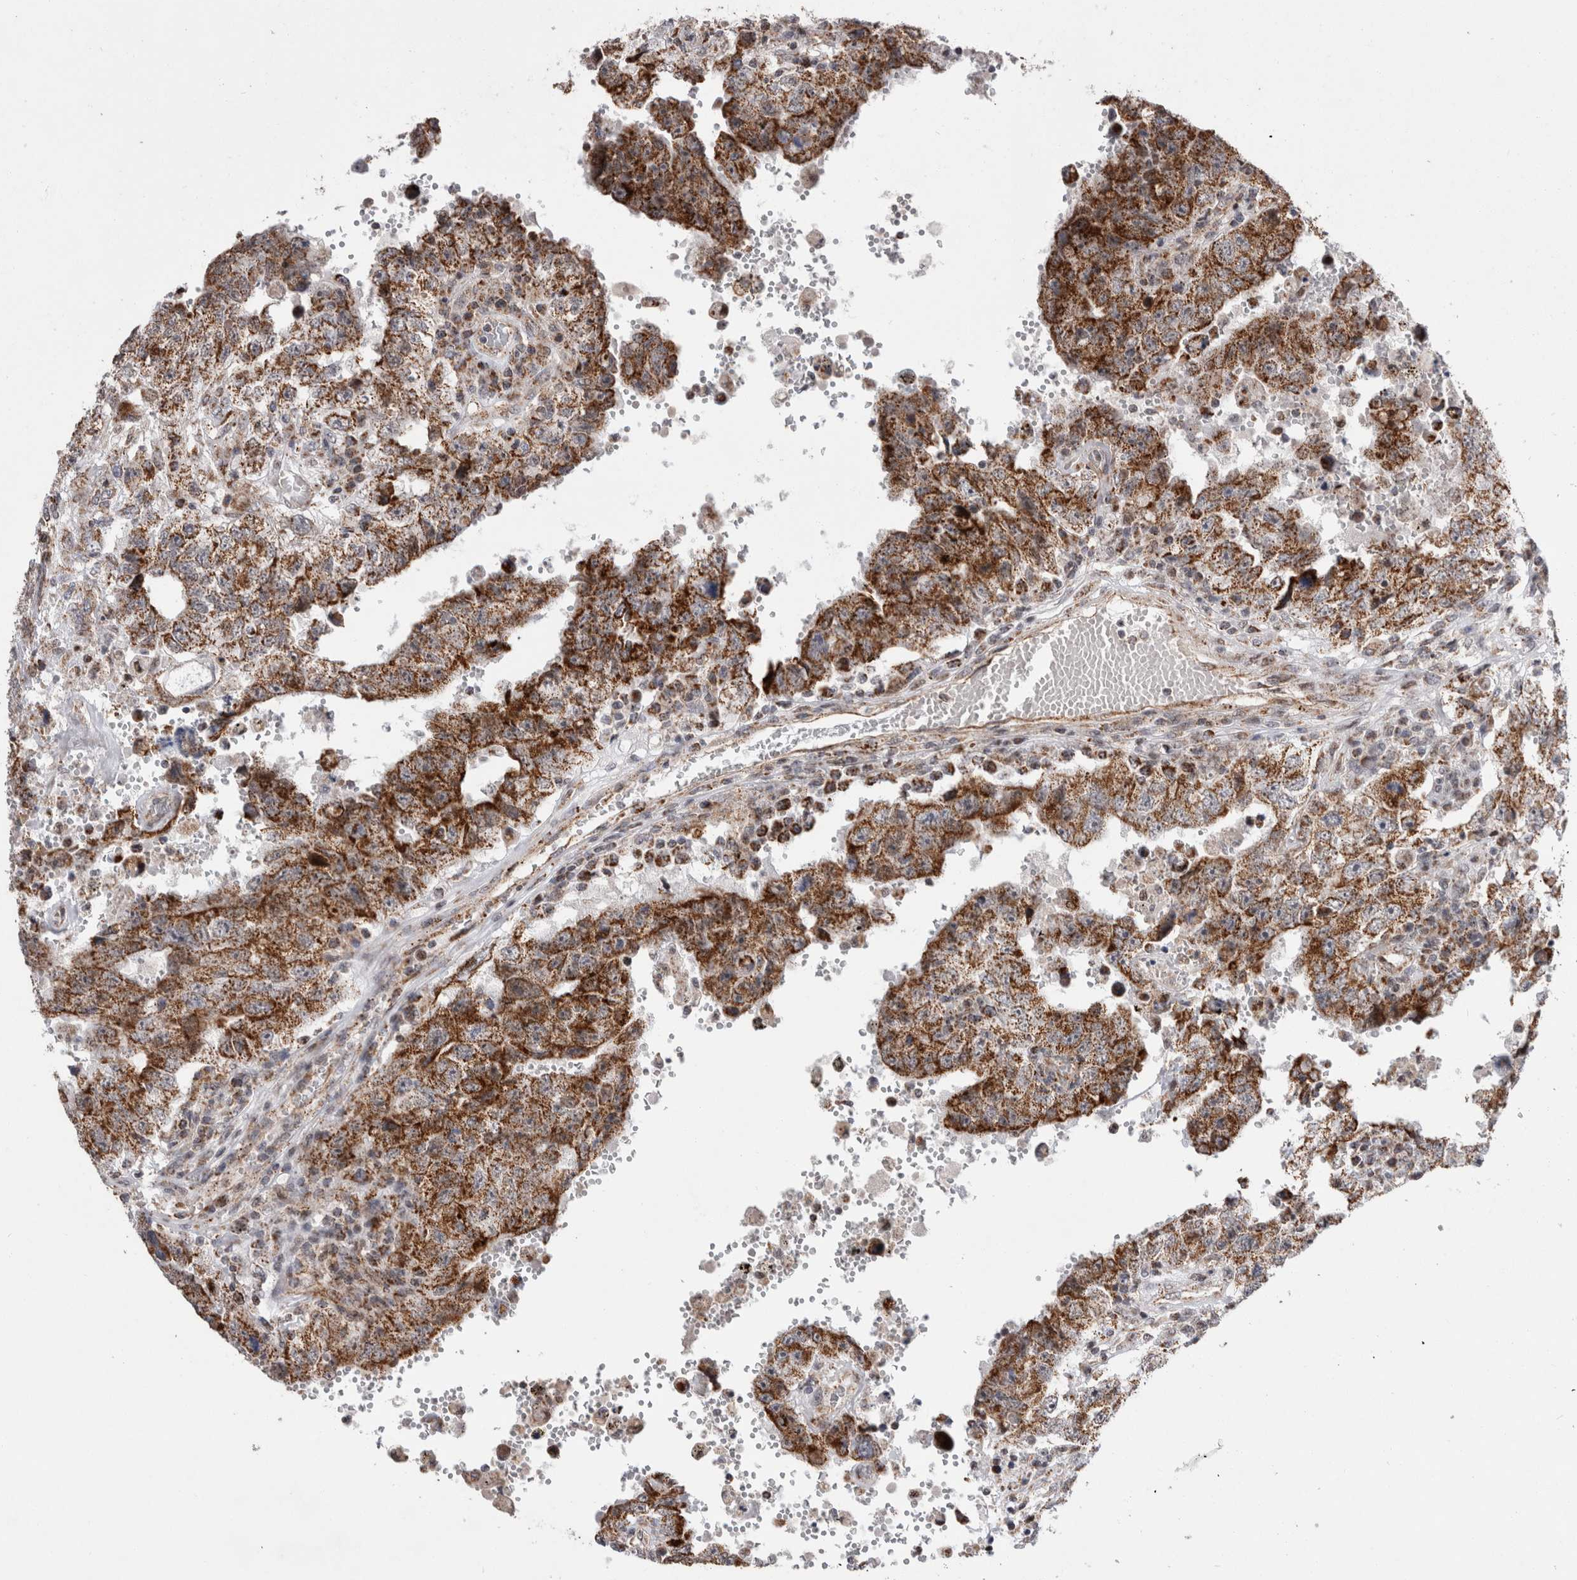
{"staining": {"intensity": "strong", "quantity": ">75%", "location": "cytoplasmic/membranous"}, "tissue": "testis cancer", "cell_type": "Tumor cells", "image_type": "cancer", "snomed": [{"axis": "morphology", "description": "Carcinoma, Embryonal, NOS"}, {"axis": "topography", "description": "Testis"}], "caption": "High-power microscopy captured an IHC image of embryonal carcinoma (testis), revealing strong cytoplasmic/membranous staining in about >75% of tumor cells. (DAB (3,3'-diaminobenzidine) IHC, brown staining for protein, blue staining for nuclei).", "gene": "MRPL37", "patient": {"sex": "male", "age": 26}}